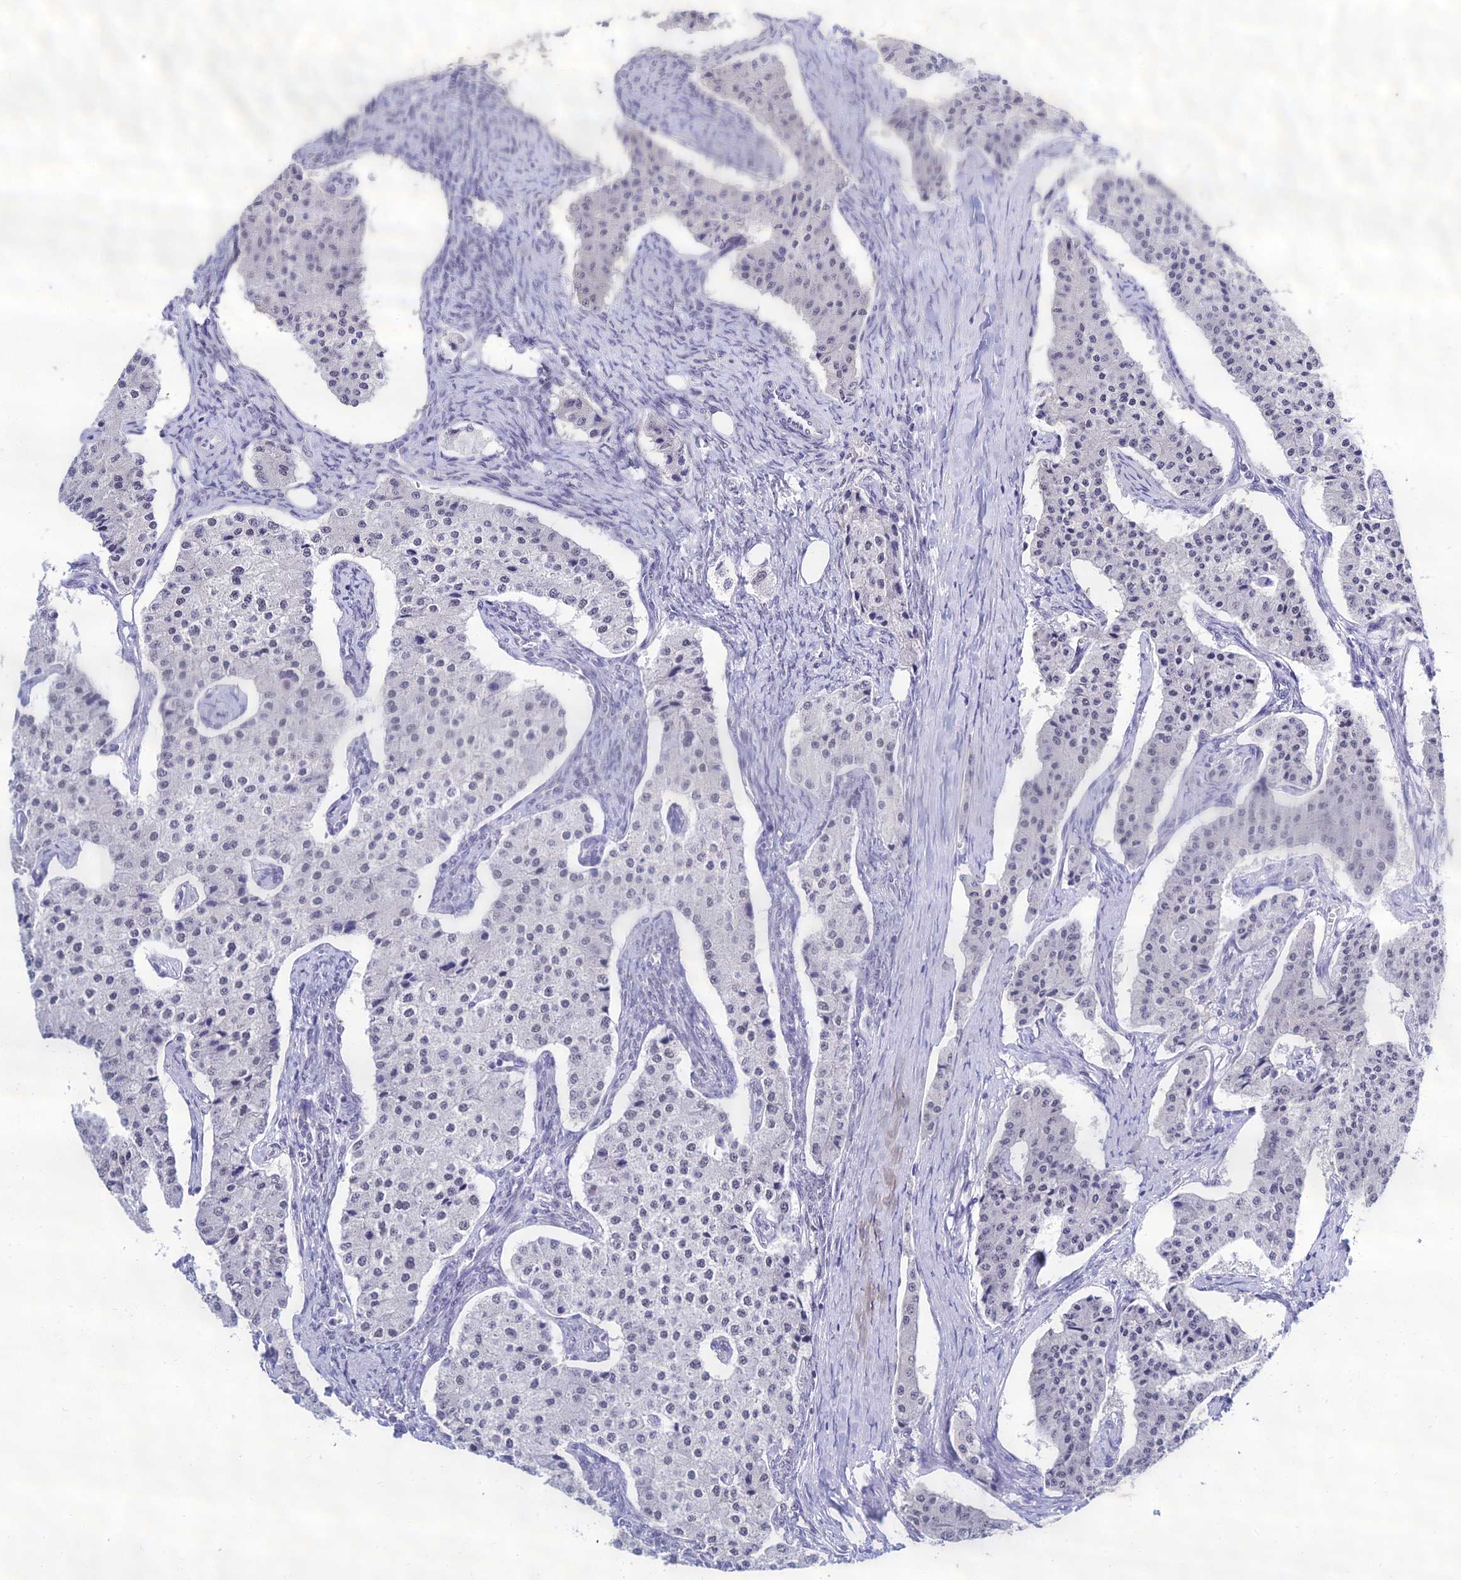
{"staining": {"intensity": "negative", "quantity": "none", "location": "none"}, "tissue": "carcinoid", "cell_type": "Tumor cells", "image_type": "cancer", "snomed": [{"axis": "morphology", "description": "Carcinoid, malignant, NOS"}, {"axis": "topography", "description": "Colon"}], "caption": "The immunohistochemistry (IHC) micrograph has no significant expression in tumor cells of malignant carcinoid tissue.", "gene": "PPP4R2", "patient": {"sex": "female", "age": 52}}